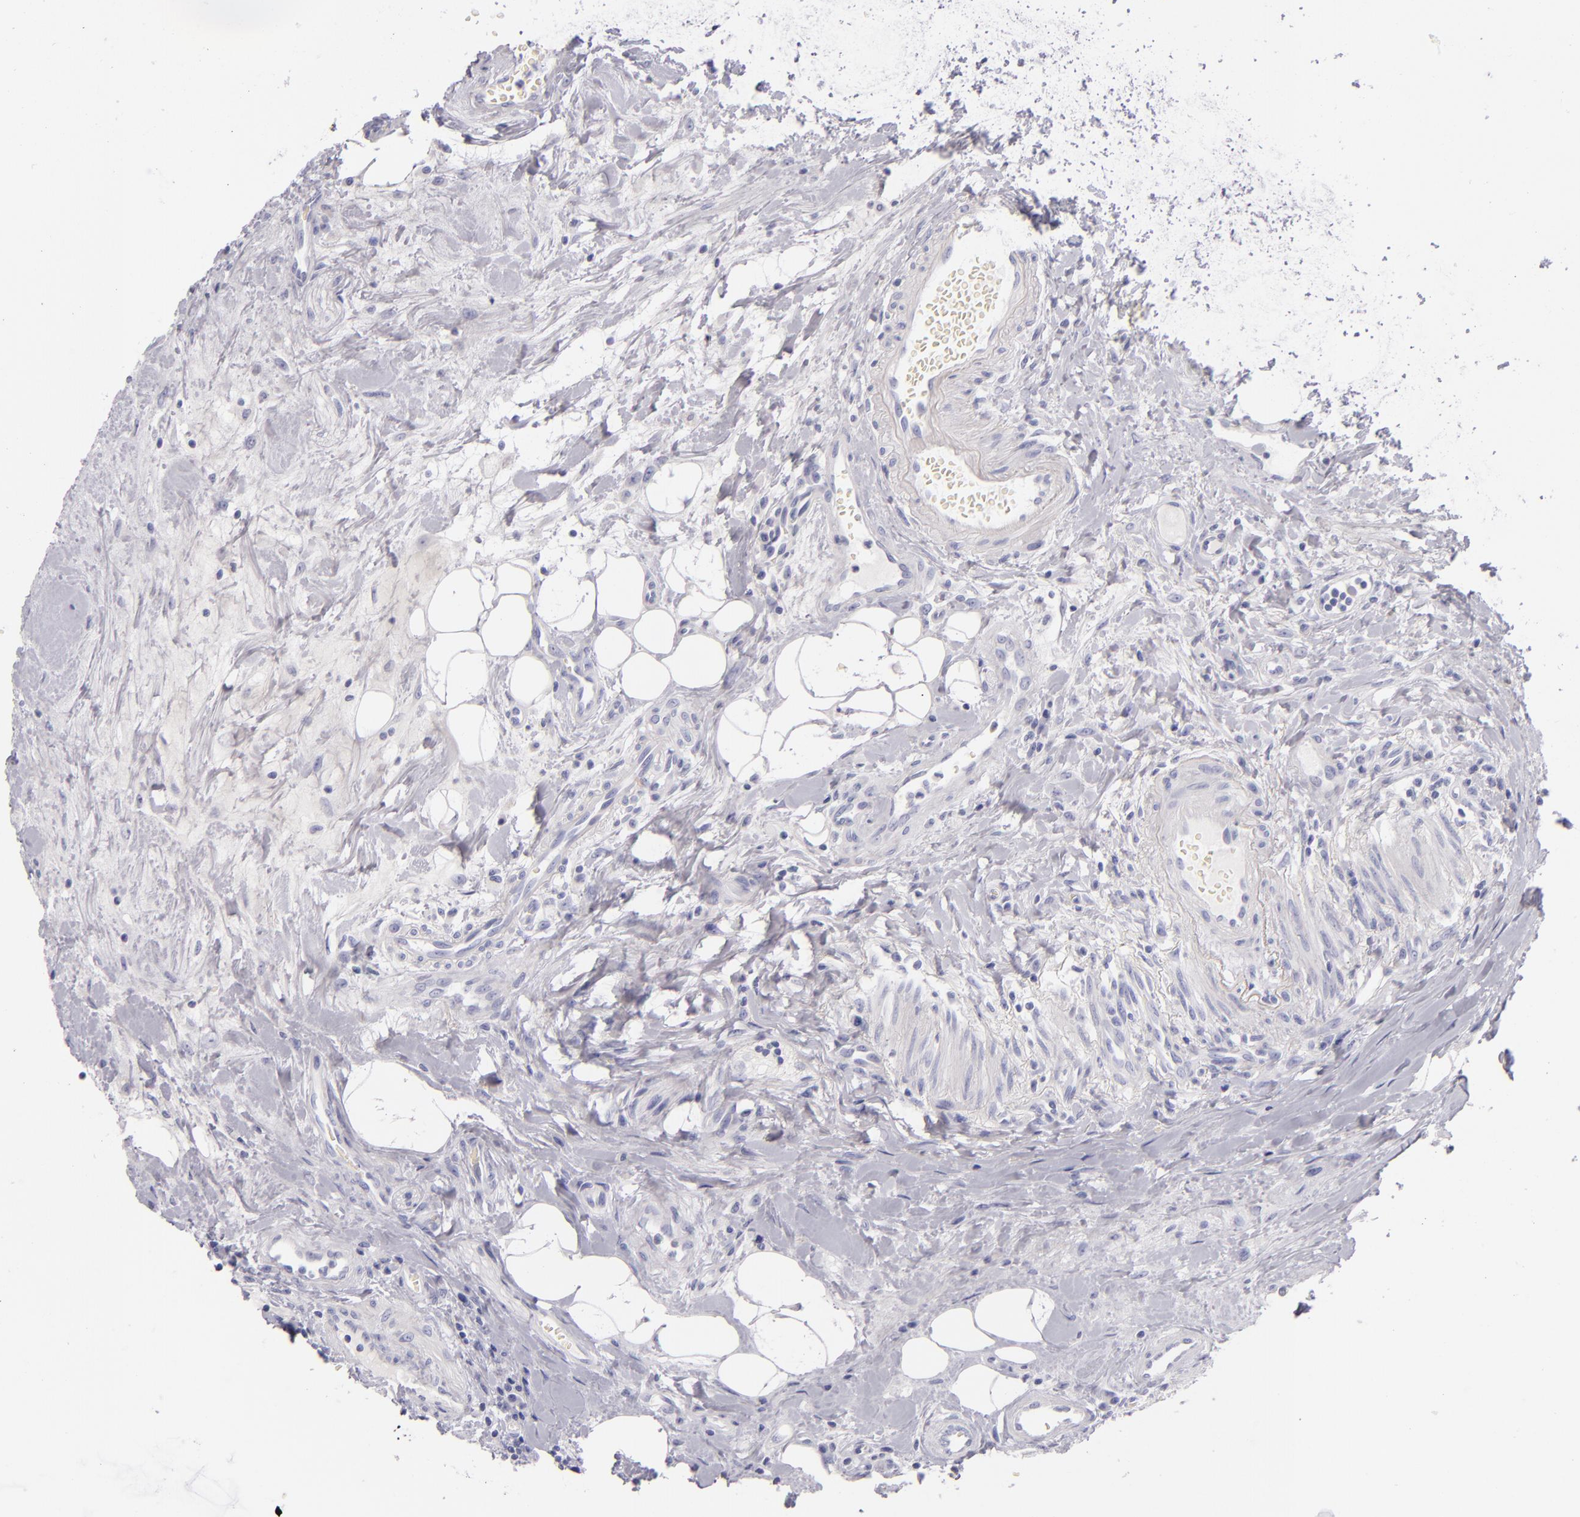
{"staining": {"intensity": "negative", "quantity": "none", "location": "none"}, "tissue": "colorectal cancer", "cell_type": "Tumor cells", "image_type": "cancer", "snomed": [{"axis": "morphology", "description": "Adenocarcinoma, NOS"}, {"axis": "topography", "description": "Colon"}], "caption": "This is a histopathology image of IHC staining of colorectal cancer, which shows no positivity in tumor cells. (Stains: DAB (3,3'-diaminobenzidine) IHC with hematoxylin counter stain, Microscopy: brightfield microscopy at high magnification).", "gene": "CD207", "patient": {"sex": "male", "age": 54}}